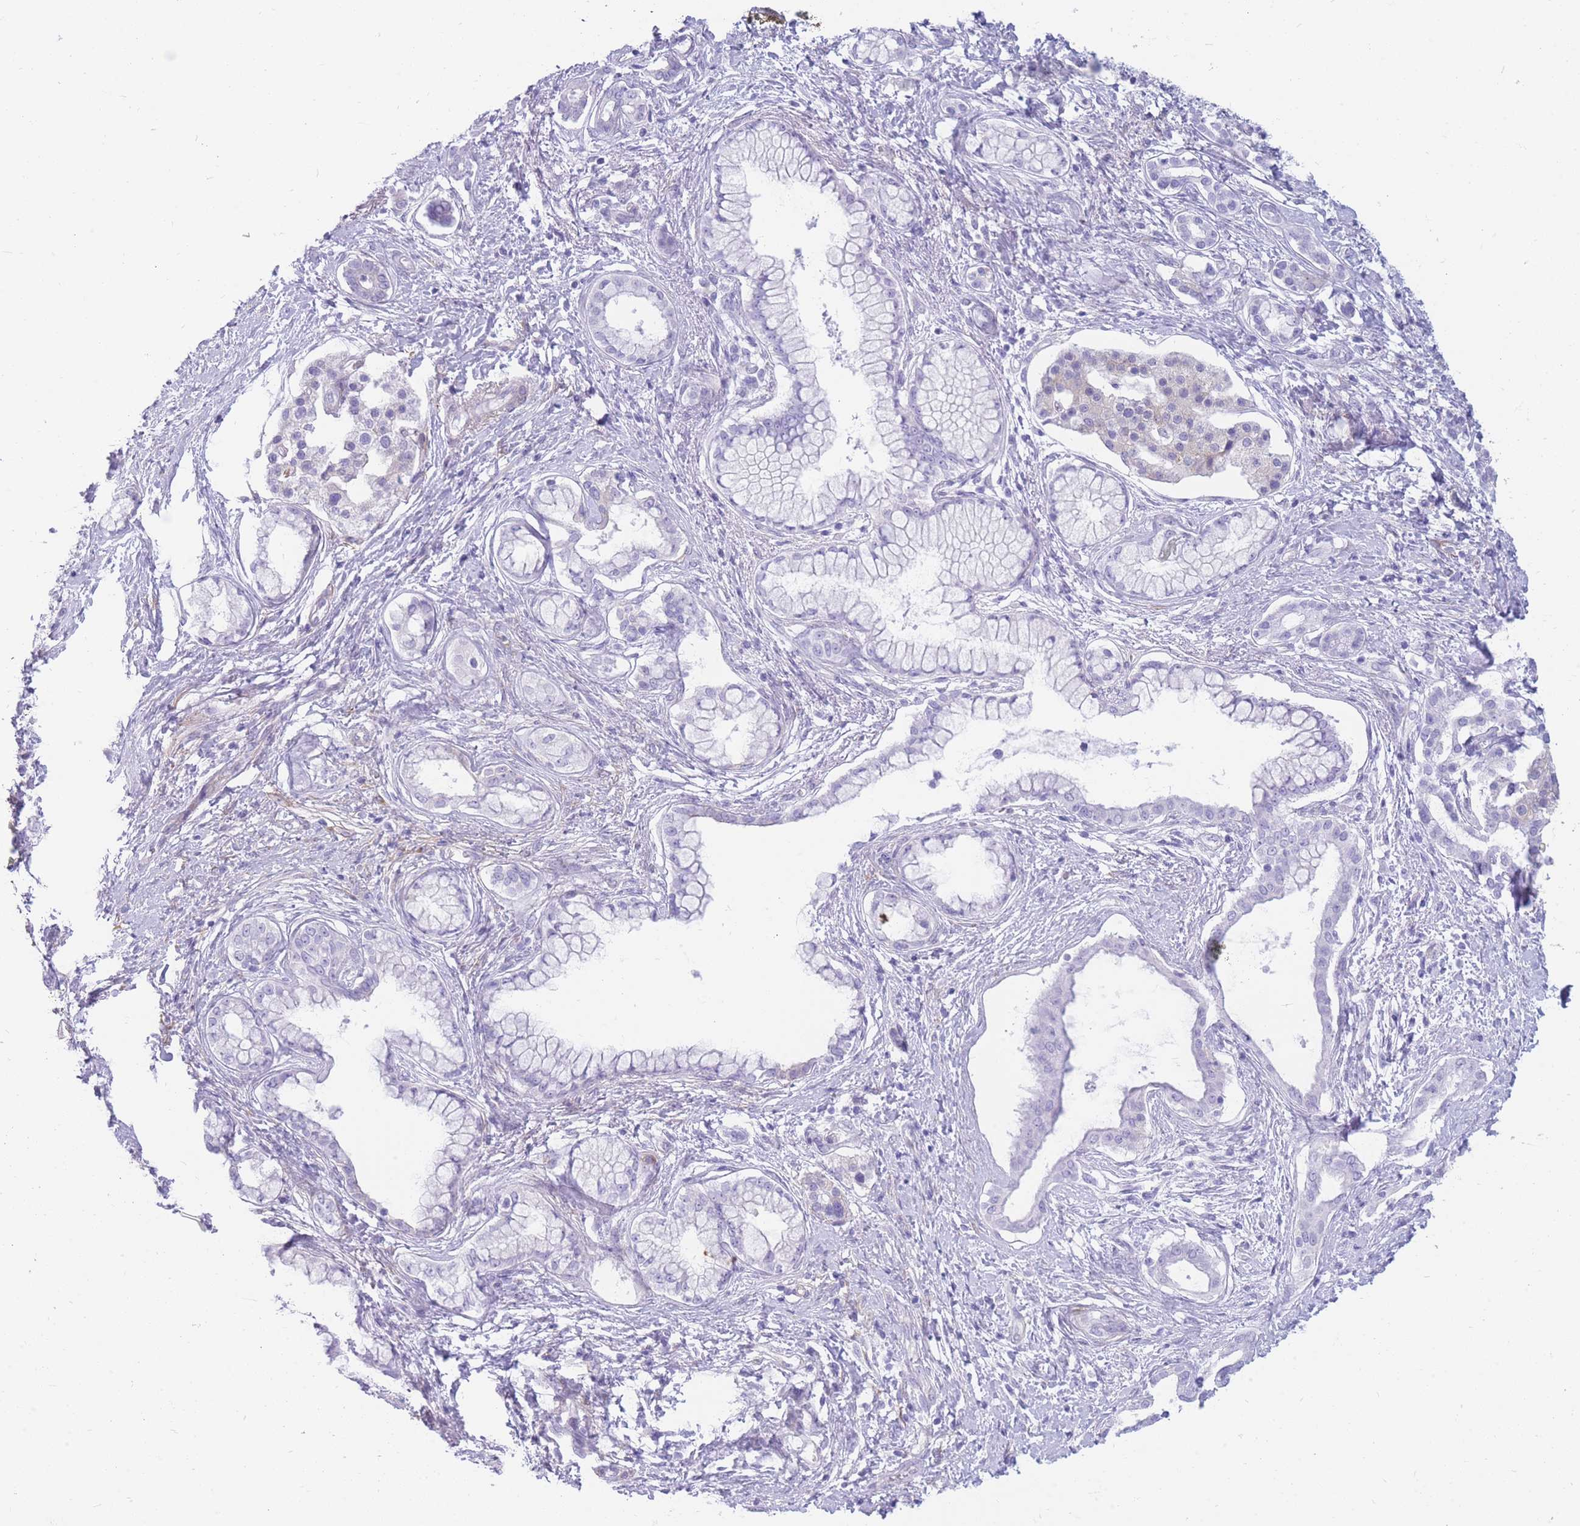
{"staining": {"intensity": "negative", "quantity": "none", "location": "none"}, "tissue": "pancreatic cancer", "cell_type": "Tumor cells", "image_type": "cancer", "snomed": [{"axis": "morphology", "description": "Adenocarcinoma, NOS"}, {"axis": "topography", "description": "Pancreas"}], "caption": "The IHC photomicrograph has no significant expression in tumor cells of pancreatic cancer (adenocarcinoma) tissue.", "gene": "MTSS2", "patient": {"sex": "male", "age": 70}}